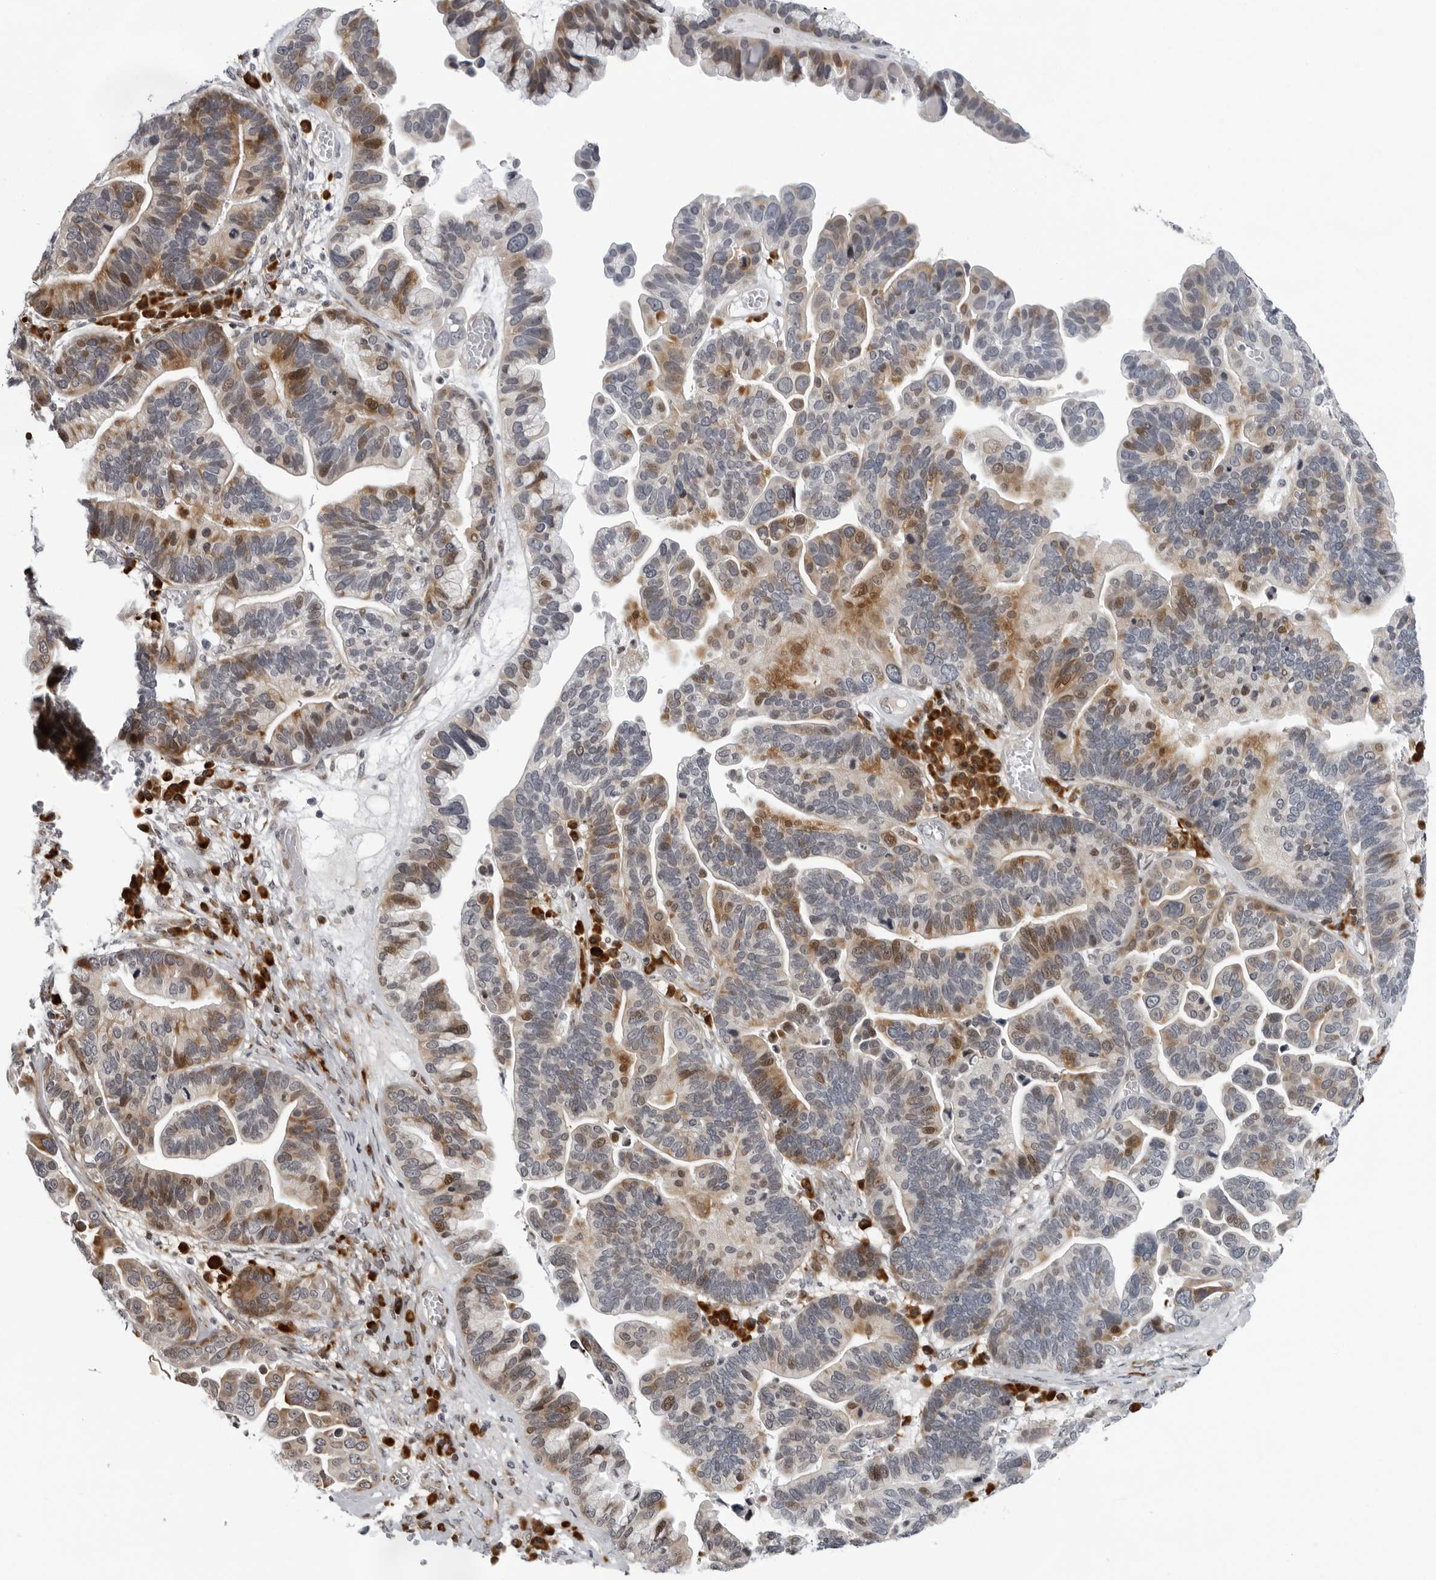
{"staining": {"intensity": "moderate", "quantity": "25%-75%", "location": "cytoplasmic/membranous,nuclear"}, "tissue": "ovarian cancer", "cell_type": "Tumor cells", "image_type": "cancer", "snomed": [{"axis": "morphology", "description": "Cystadenocarcinoma, serous, NOS"}, {"axis": "topography", "description": "Ovary"}], "caption": "High-magnification brightfield microscopy of ovarian serous cystadenocarcinoma stained with DAB (3,3'-diaminobenzidine) (brown) and counterstained with hematoxylin (blue). tumor cells exhibit moderate cytoplasmic/membranous and nuclear positivity is identified in about25%-75% of cells.", "gene": "PIP4K2C", "patient": {"sex": "female", "age": 56}}